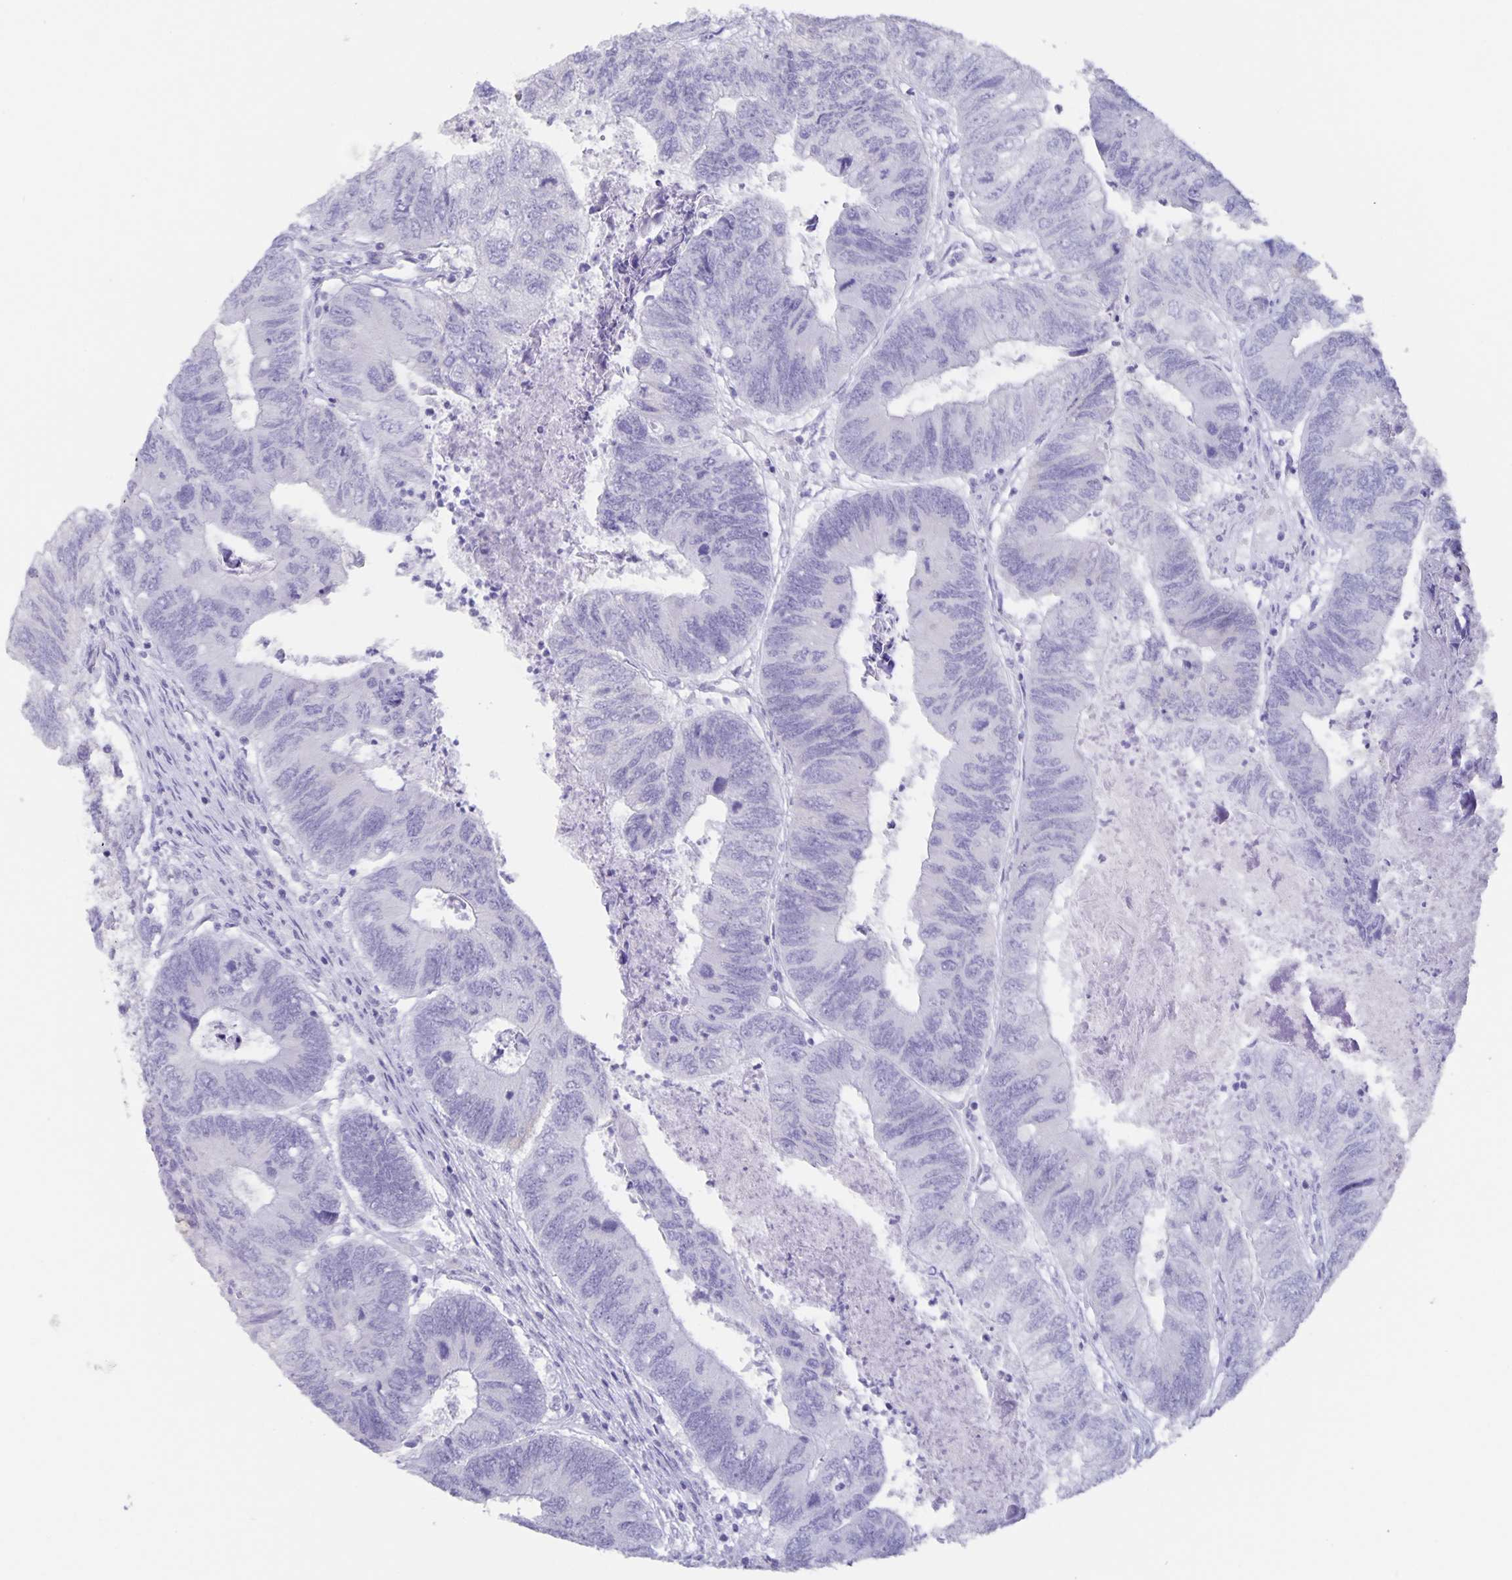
{"staining": {"intensity": "negative", "quantity": "none", "location": "none"}, "tissue": "colorectal cancer", "cell_type": "Tumor cells", "image_type": "cancer", "snomed": [{"axis": "morphology", "description": "Adenocarcinoma, NOS"}, {"axis": "topography", "description": "Colon"}], "caption": "Adenocarcinoma (colorectal) was stained to show a protein in brown. There is no significant expression in tumor cells. Nuclei are stained in blue.", "gene": "AQP4", "patient": {"sex": "female", "age": 67}}